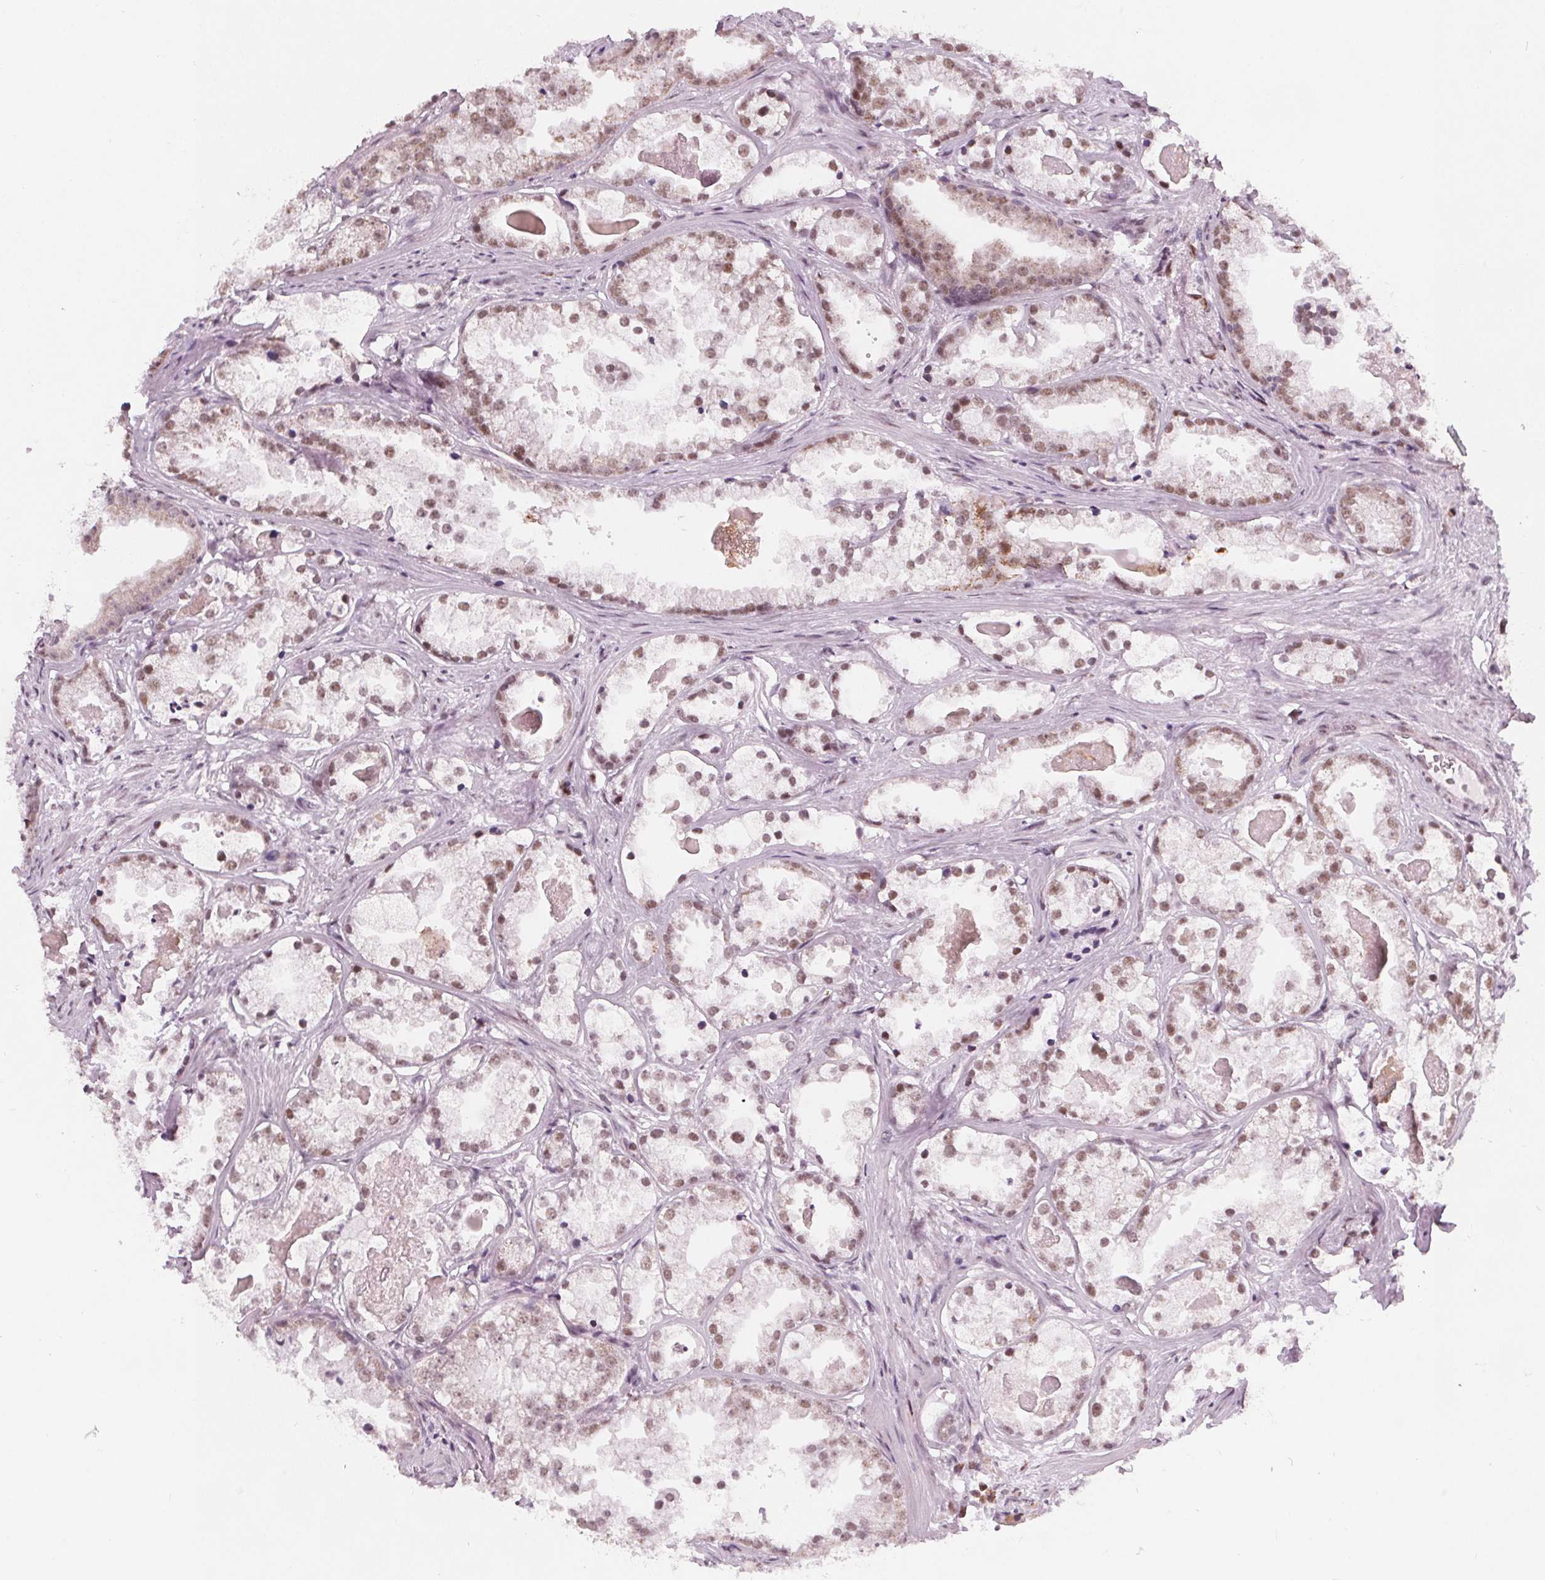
{"staining": {"intensity": "moderate", "quantity": "25%-75%", "location": "nuclear"}, "tissue": "prostate cancer", "cell_type": "Tumor cells", "image_type": "cancer", "snomed": [{"axis": "morphology", "description": "Adenocarcinoma, Low grade"}, {"axis": "topography", "description": "Prostate"}], "caption": "Tumor cells demonstrate medium levels of moderate nuclear expression in approximately 25%-75% of cells in human adenocarcinoma (low-grade) (prostate).", "gene": "DPM2", "patient": {"sex": "male", "age": 65}}